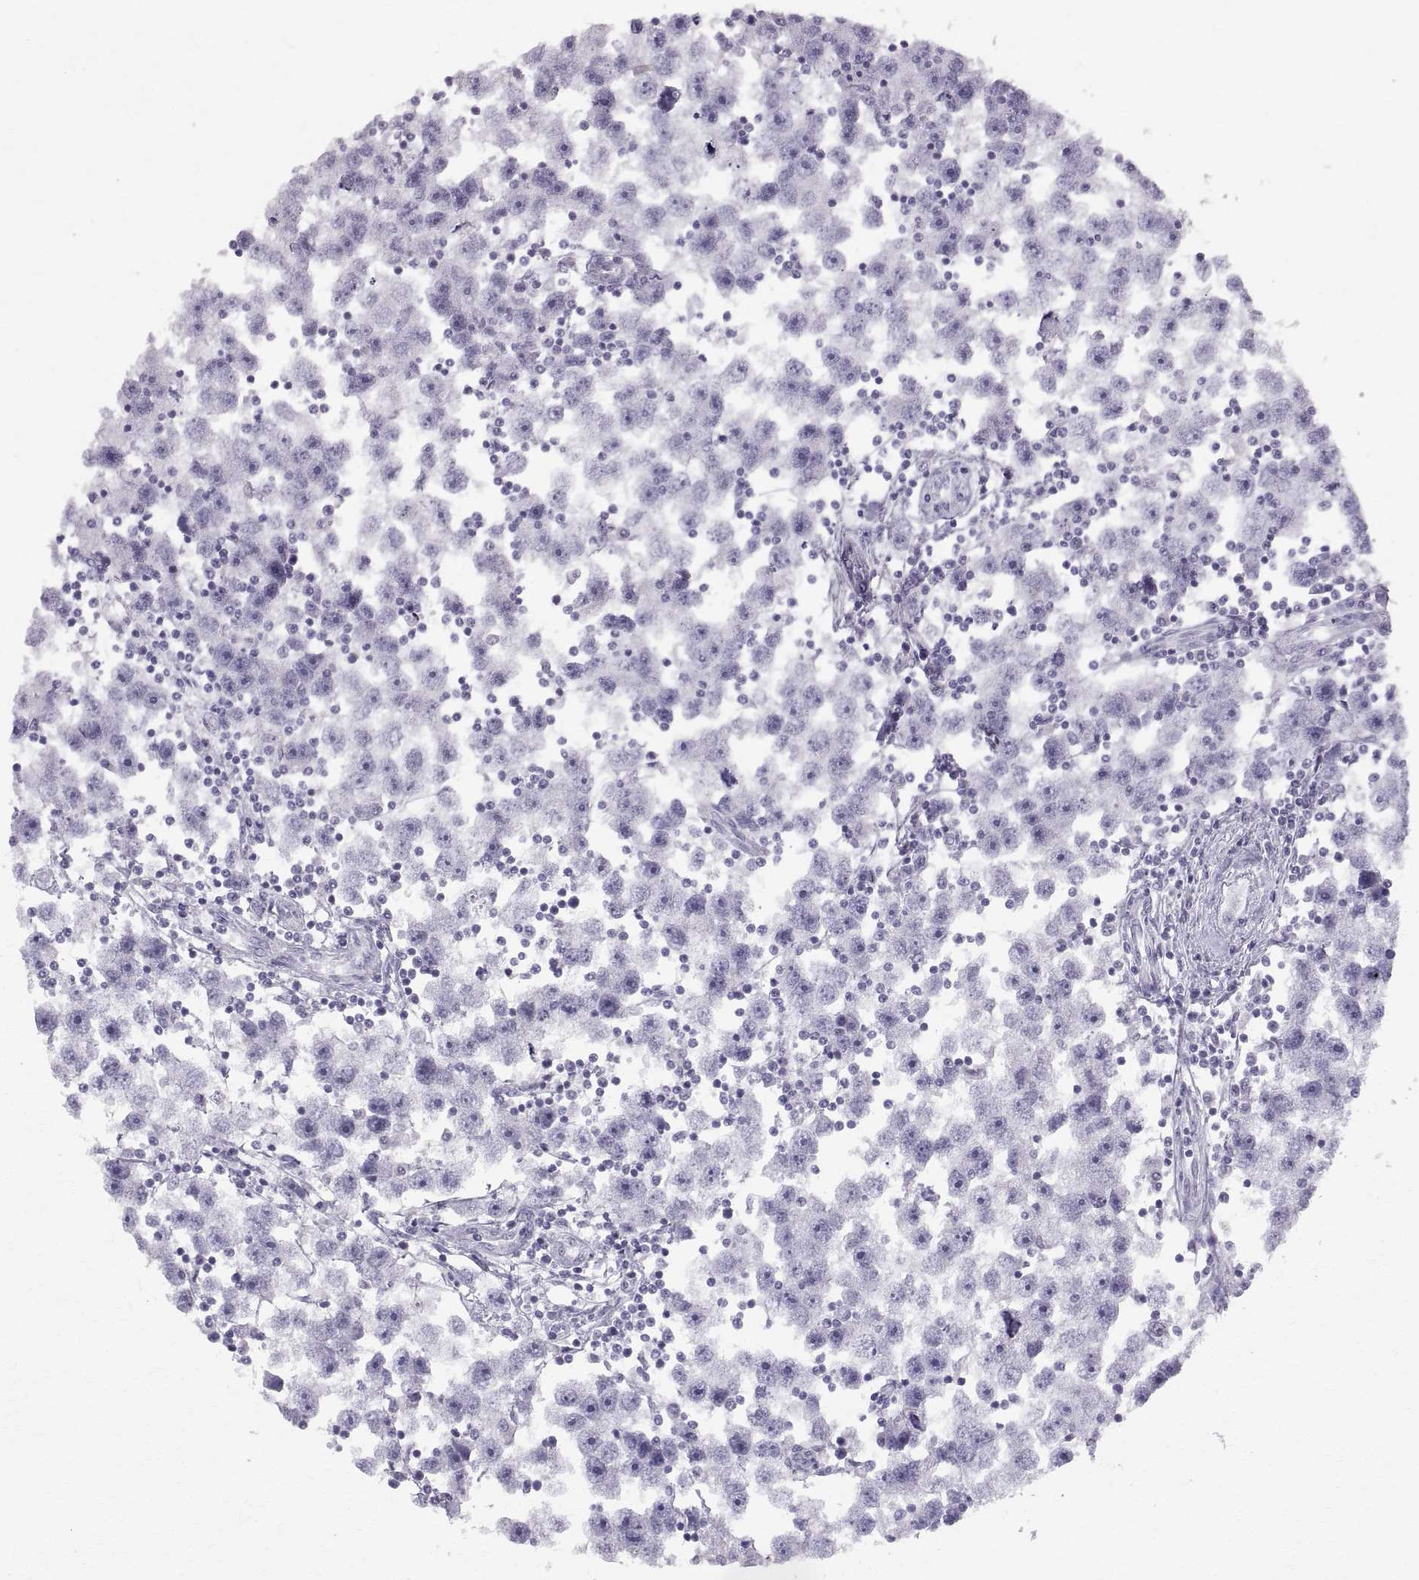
{"staining": {"intensity": "negative", "quantity": "none", "location": "none"}, "tissue": "testis cancer", "cell_type": "Tumor cells", "image_type": "cancer", "snomed": [{"axis": "morphology", "description": "Seminoma, NOS"}, {"axis": "topography", "description": "Testis"}], "caption": "Seminoma (testis) was stained to show a protein in brown. There is no significant staining in tumor cells. (Brightfield microscopy of DAB IHC at high magnification).", "gene": "SLC22A6", "patient": {"sex": "male", "age": 30}}